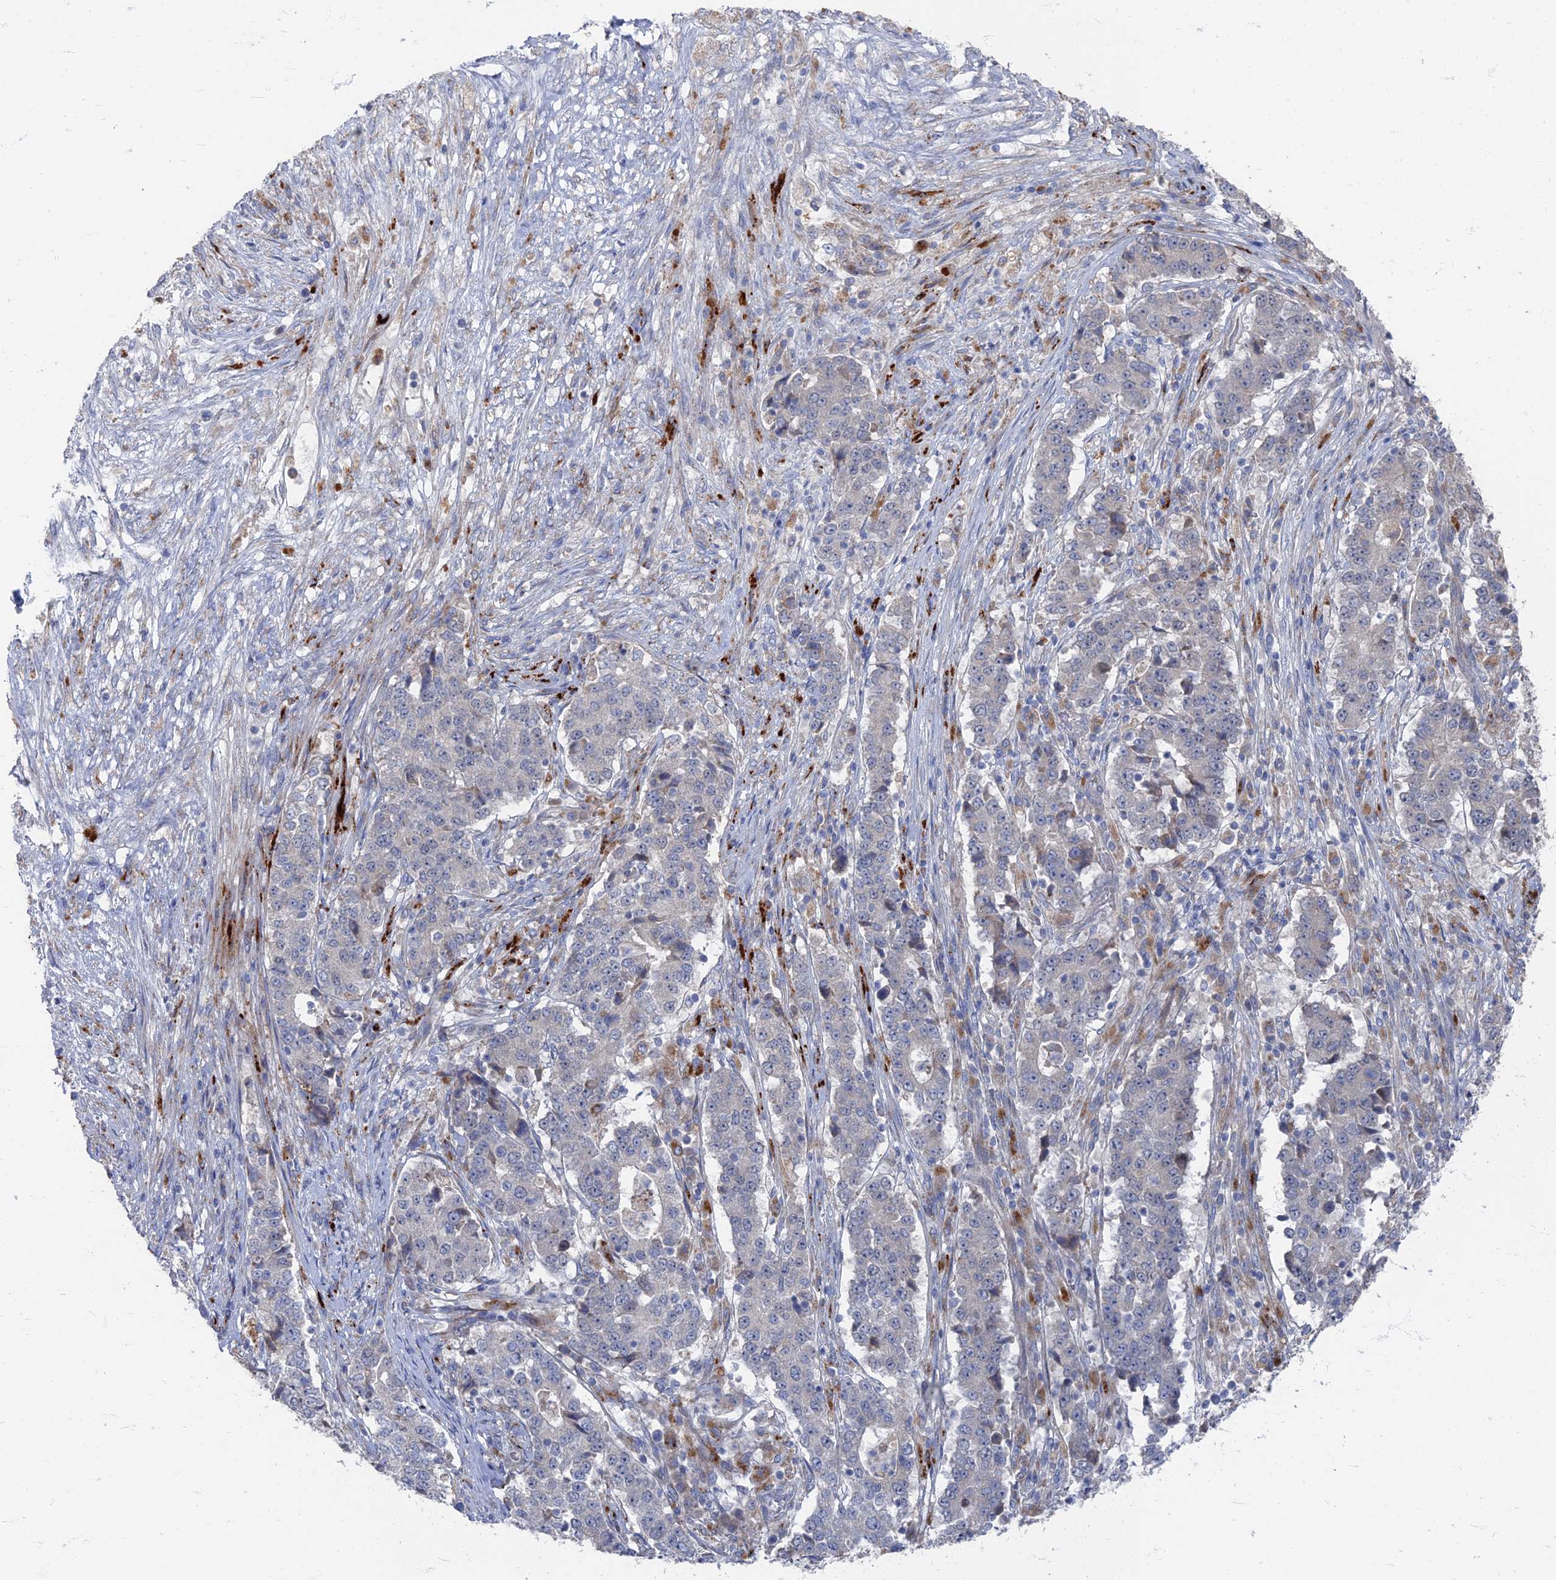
{"staining": {"intensity": "negative", "quantity": "none", "location": "none"}, "tissue": "stomach cancer", "cell_type": "Tumor cells", "image_type": "cancer", "snomed": [{"axis": "morphology", "description": "Adenocarcinoma, NOS"}, {"axis": "topography", "description": "Stomach"}], "caption": "Immunohistochemical staining of adenocarcinoma (stomach) reveals no significant positivity in tumor cells.", "gene": "TMEM128", "patient": {"sex": "male", "age": 59}}